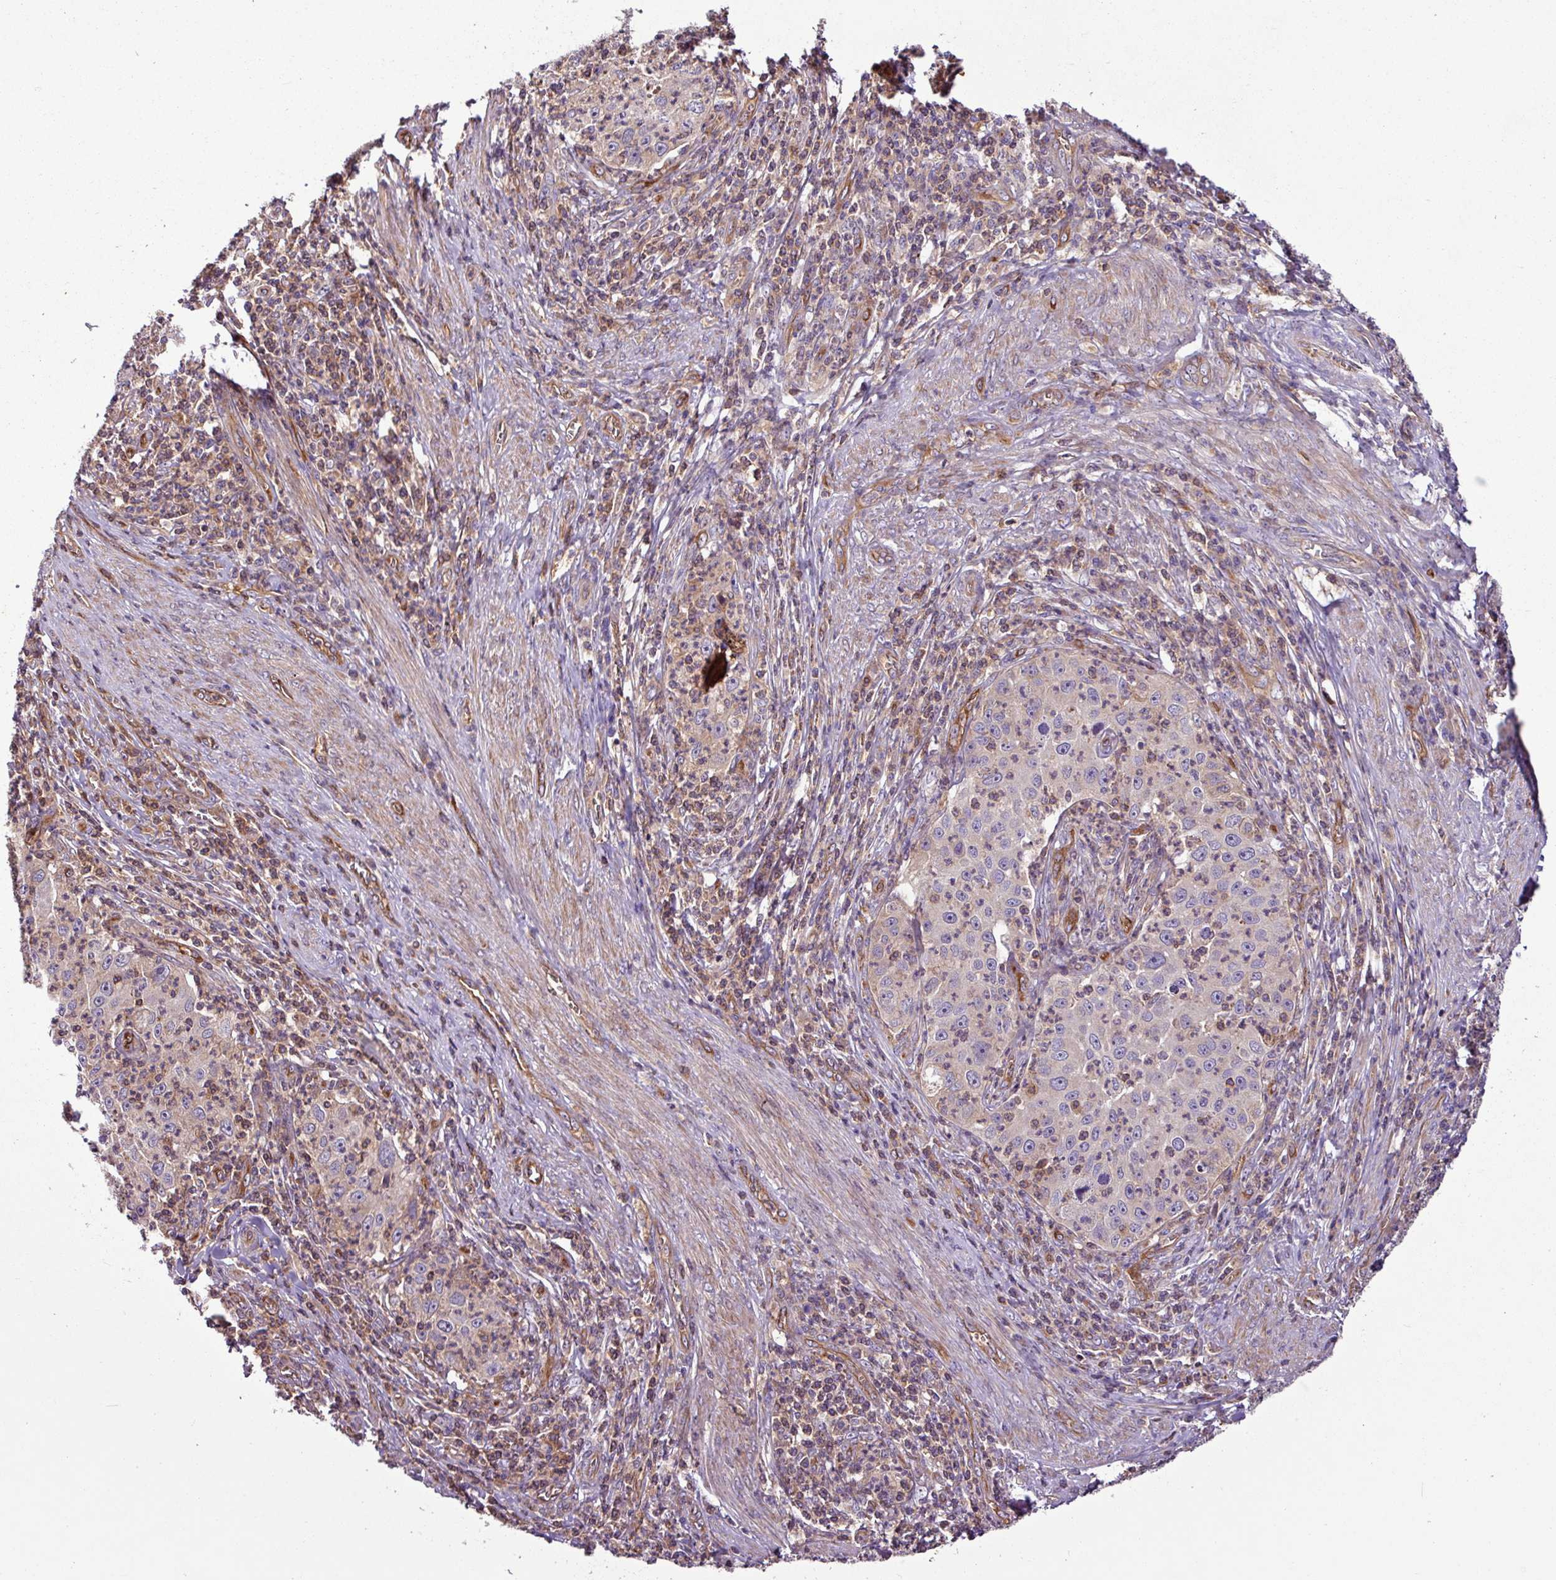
{"staining": {"intensity": "negative", "quantity": "none", "location": "none"}, "tissue": "cervical cancer", "cell_type": "Tumor cells", "image_type": "cancer", "snomed": [{"axis": "morphology", "description": "Squamous cell carcinoma, NOS"}, {"axis": "topography", "description": "Cervix"}], "caption": "Tumor cells are negative for protein expression in human cervical cancer (squamous cell carcinoma).", "gene": "ZNF106", "patient": {"sex": "female", "age": 30}}